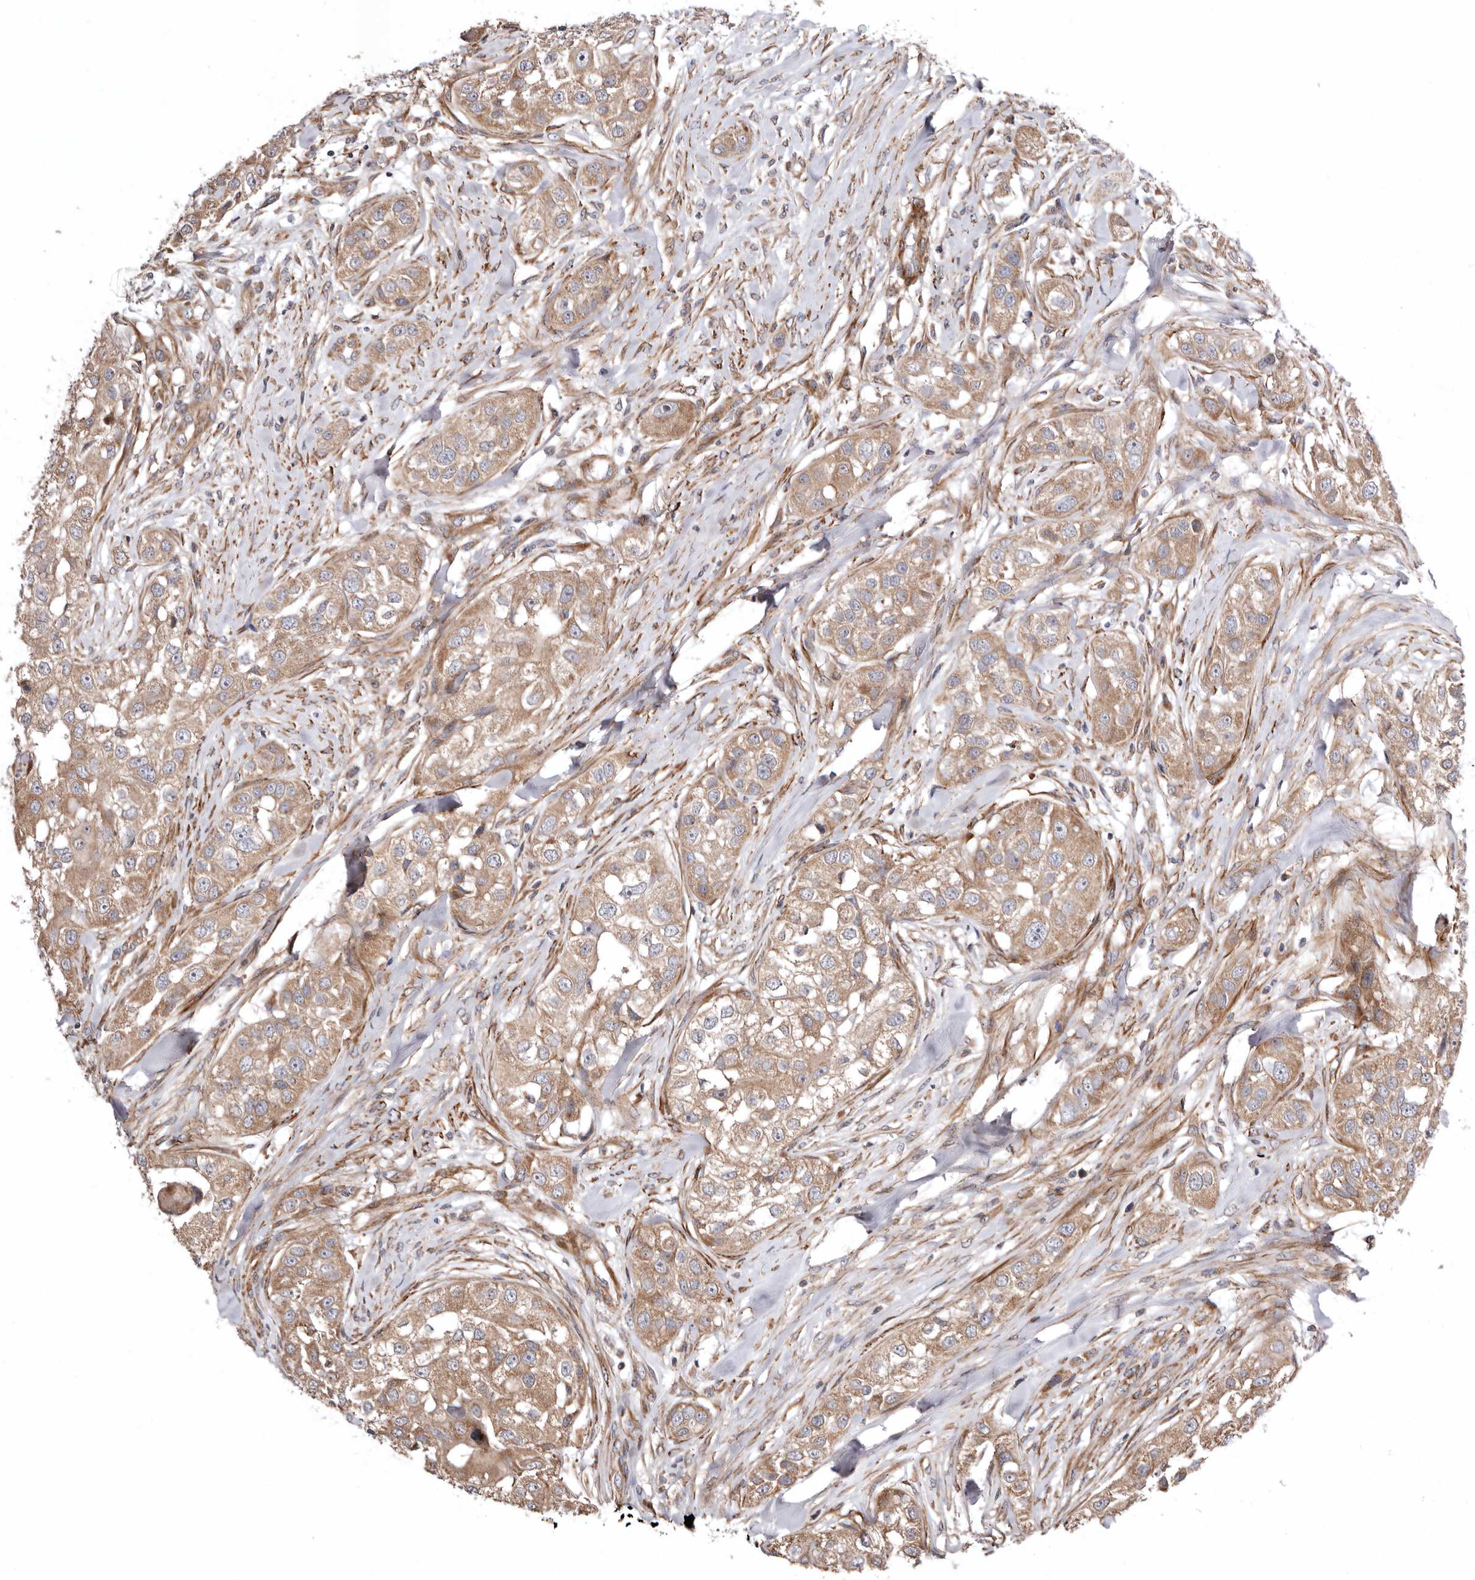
{"staining": {"intensity": "weak", "quantity": ">75%", "location": "cytoplasmic/membranous"}, "tissue": "head and neck cancer", "cell_type": "Tumor cells", "image_type": "cancer", "snomed": [{"axis": "morphology", "description": "Normal tissue, NOS"}, {"axis": "morphology", "description": "Squamous cell carcinoma, NOS"}, {"axis": "topography", "description": "Skeletal muscle"}, {"axis": "topography", "description": "Head-Neck"}], "caption": "Brown immunohistochemical staining in head and neck cancer exhibits weak cytoplasmic/membranous positivity in approximately >75% of tumor cells. Immunohistochemistry stains the protein of interest in brown and the nuclei are stained blue.", "gene": "PROKR1", "patient": {"sex": "male", "age": 51}}